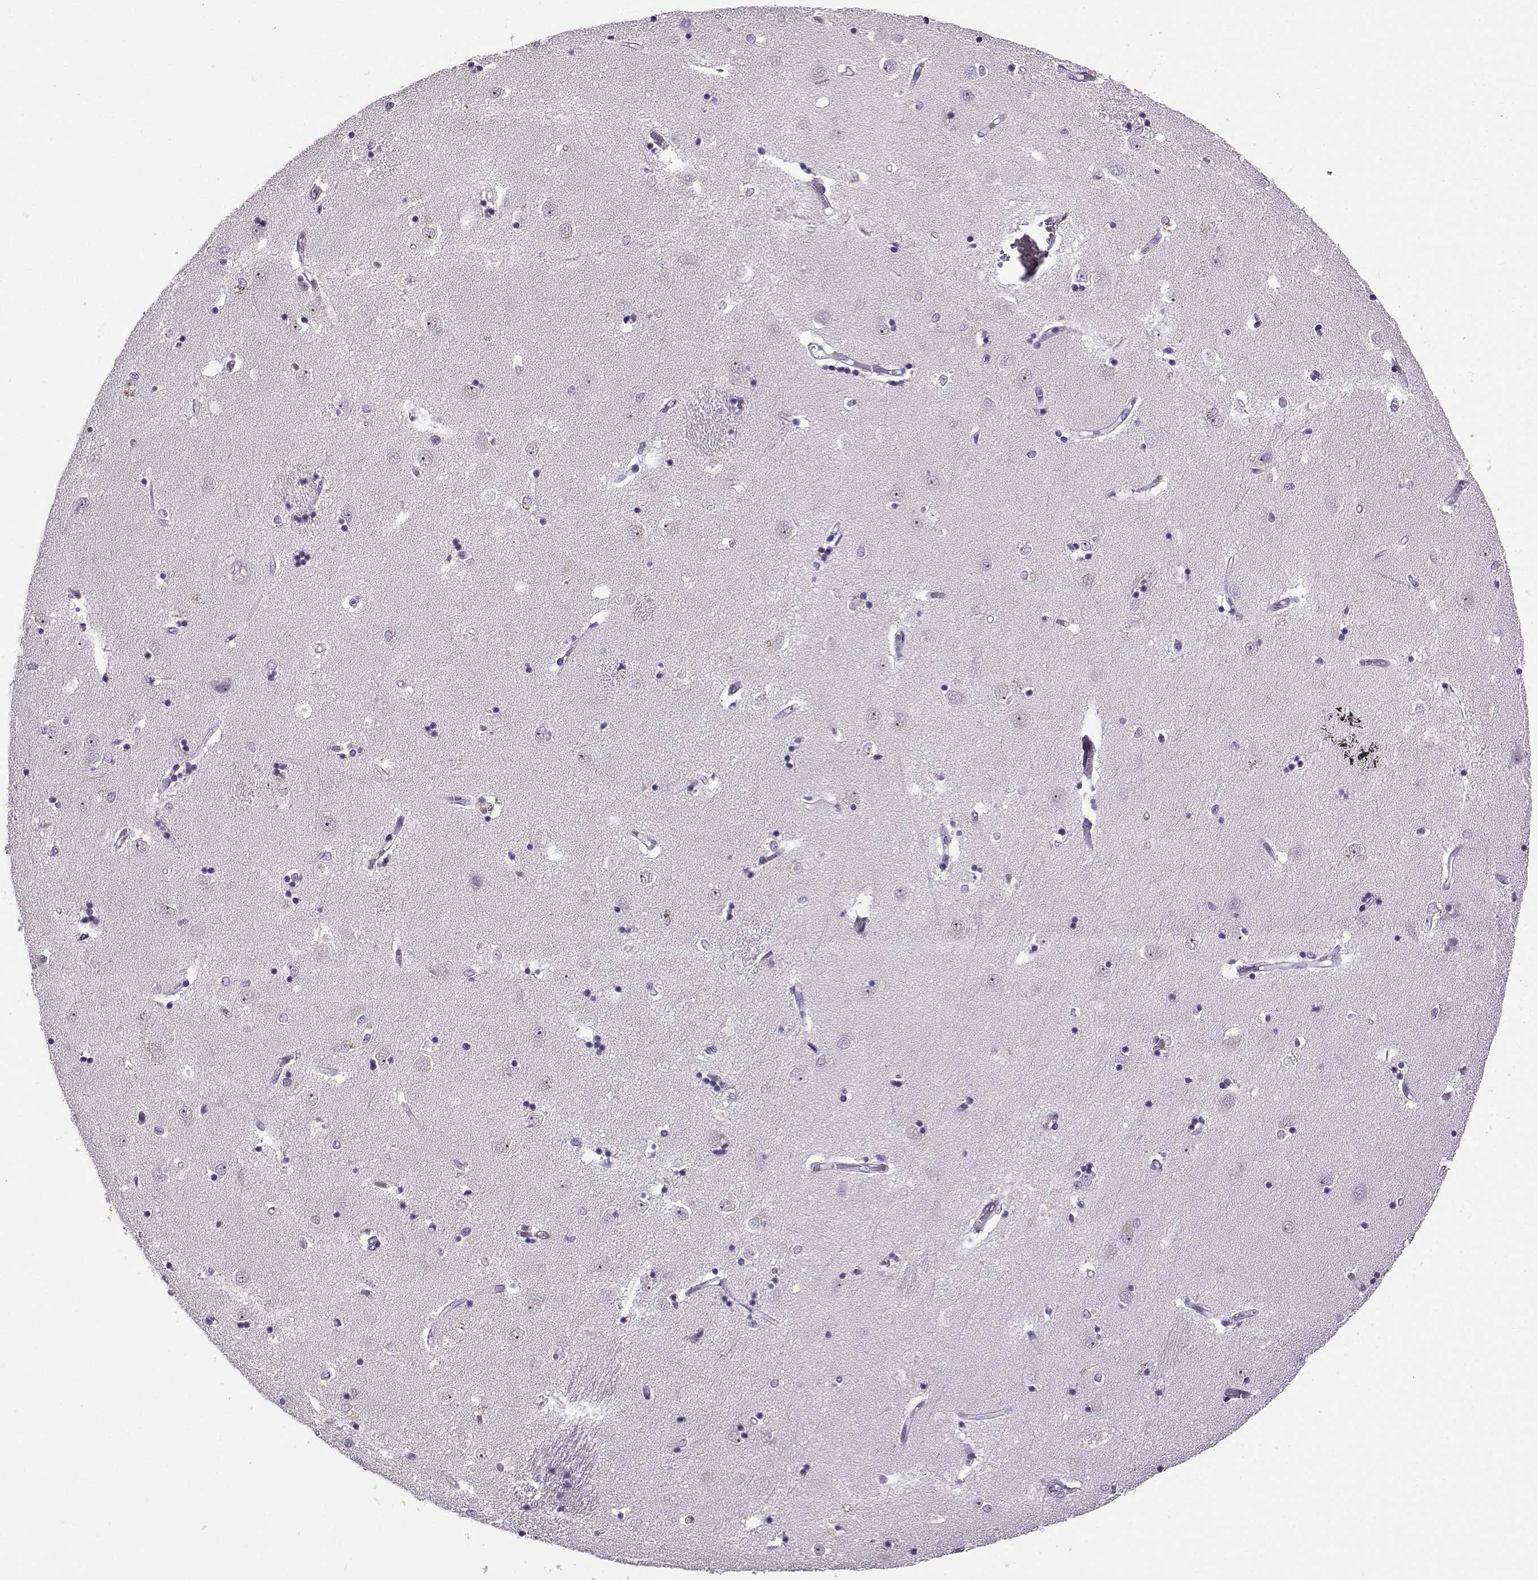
{"staining": {"intensity": "negative", "quantity": "none", "location": "none"}, "tissue": "caudate", "cell_type": "Glial cells", "image_type": "normal", "snomed": [{"axis": "morphology", "description": "Normal tissue, NOS"}, {"axis": "topography", "description": "Lateral ventricle wall"}], "caption": "Glial cells show no significant staining in normal caudate.", "gene": "ADGRG2", "patient": {"sex": "male", "age": 54}}